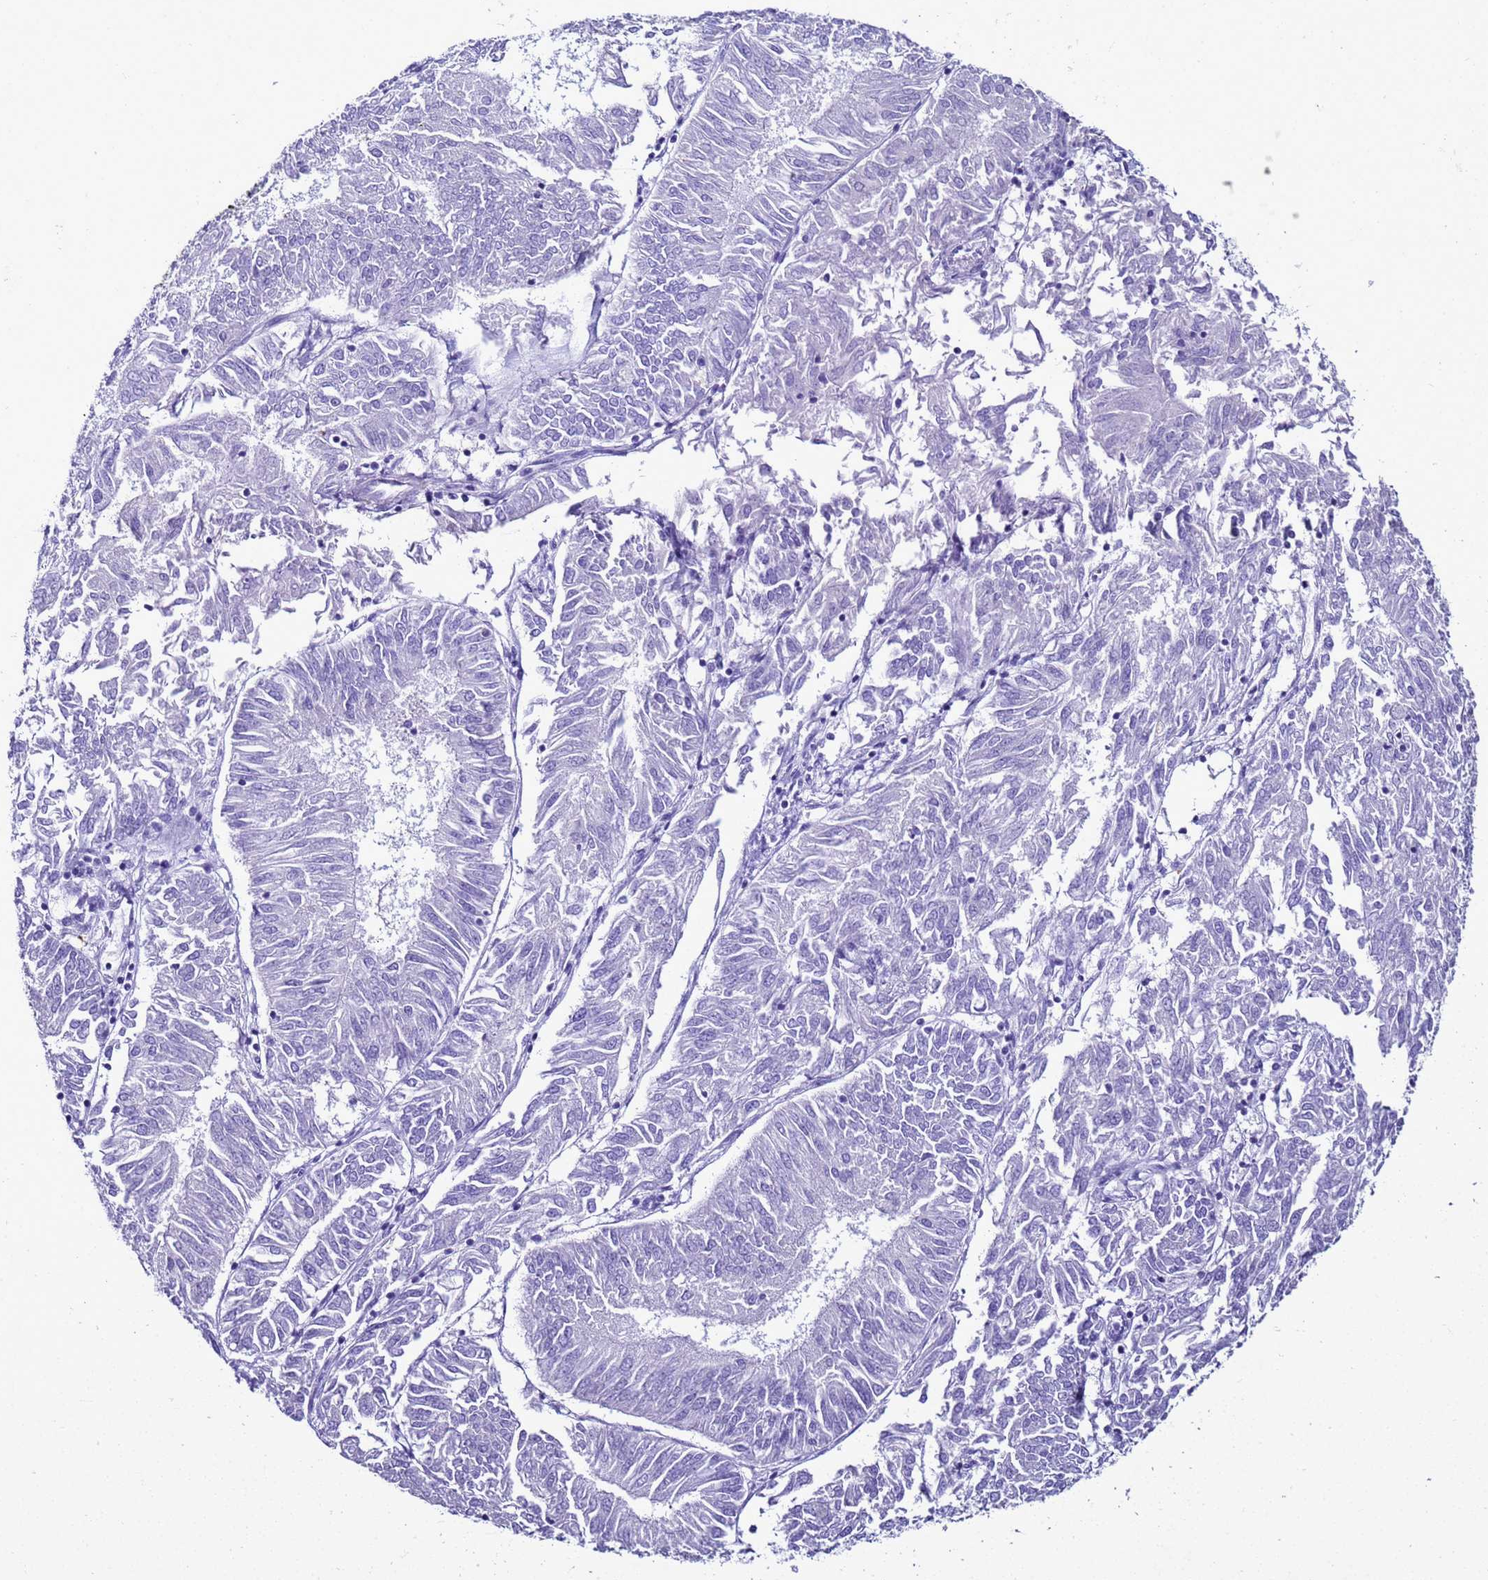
{"staining": {"intensity": "negative", "quantity": "none", "location": "none"}, "tissue": "endometrial cancer", "cell_type": "Tumor cells", "image_type": "cancer", "snomed": [{"axis": "morphology", "description": "Adenocarcinoma, NOS"}, {"axis": "topography", "description": "Endometrium"}], "caption": "Immunohistochemistry of human endometrial adenocarcinoma demonstrates no staining in tumor cells.", "gene": "LCMT1", "patient": {"sex": "female", "age": 58}}